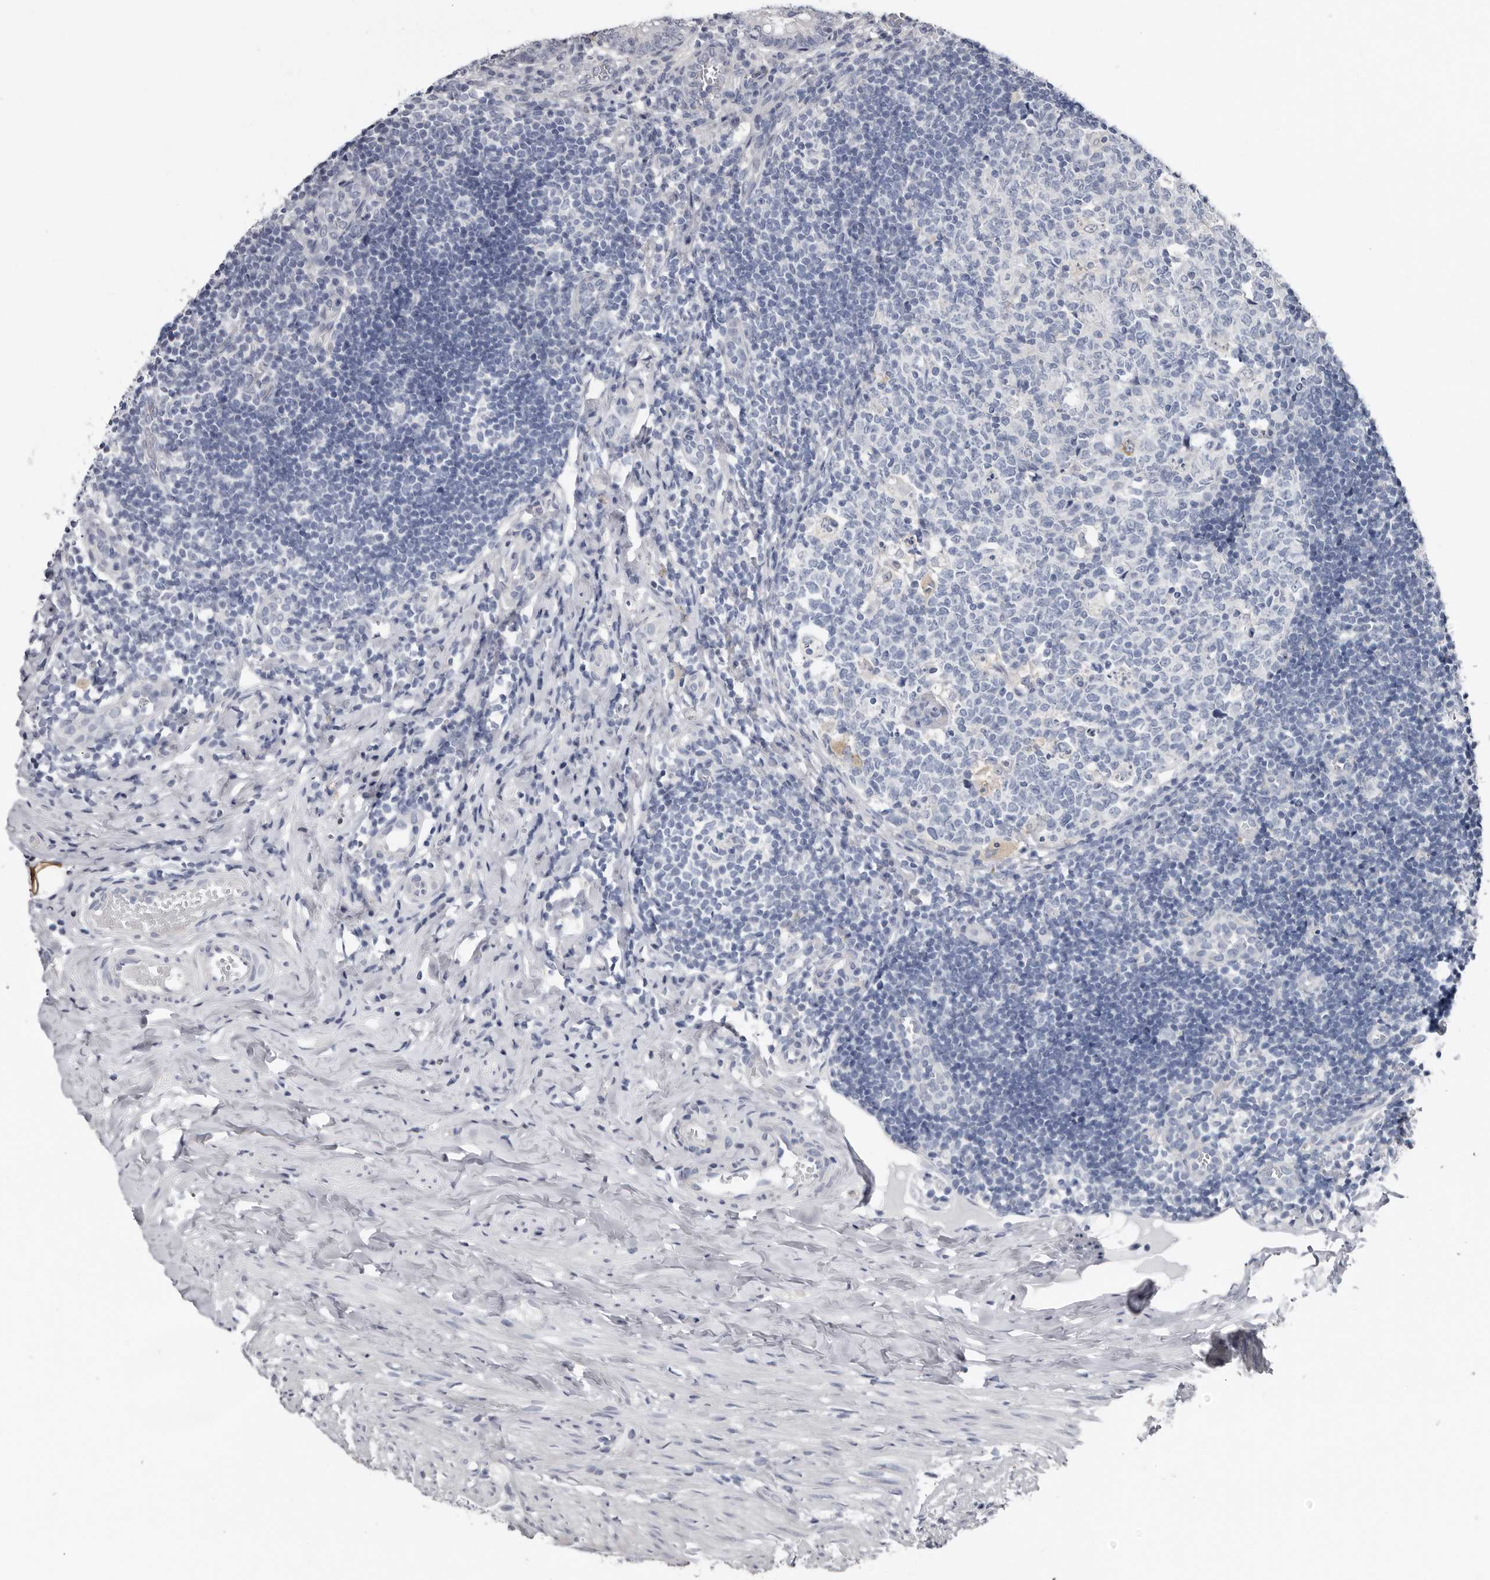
{"staining": {"intensity": "negative", "quantity": "none", "location": "none"}, "tissue": "appendix", "cell_type": "Glandular cells", "image_type": "normal", "snomed": [{"axis": "morphology", "description": "Normal tissue, NOS"}, {"axis": "topography", "description": "Appendix"}], "caption": "The image reveals no significant staining in glandular cells of appendix.", "gene": "FABP7", "patient": {"sex": "male", "age": 8}}